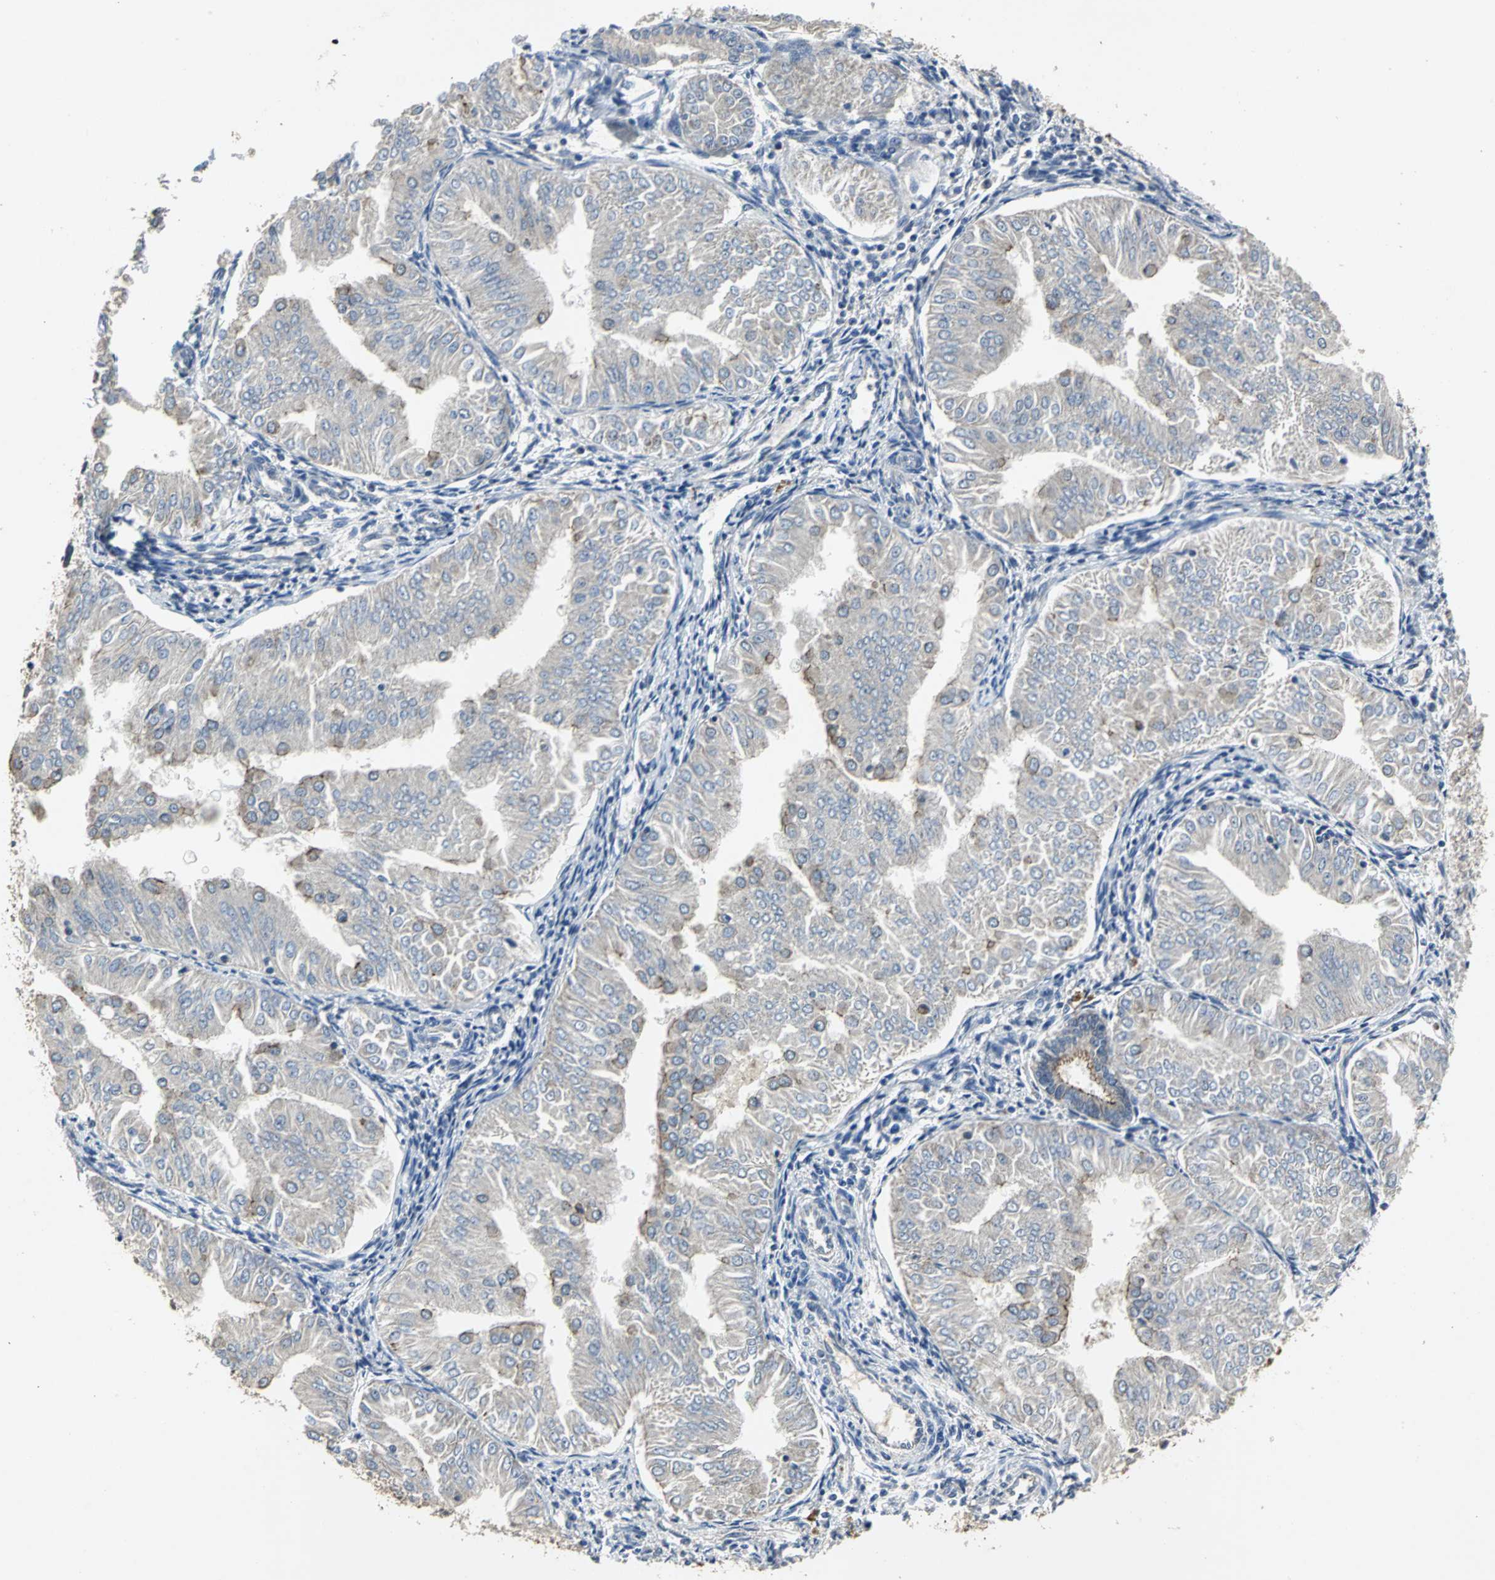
{"staining": {"intensity": "weak", "quantity": ">75%", "location": "cytoplasmic/membranous"}, "tissue": "endometrial cancer", "cell_type": "Tumor cells", "image_type": "cancer", "snomed": [{"axis": "morphology", "description": "Adenocarcinoma, NOS"}, {"axis": "topography", "description": "Endometrium"}], "caption": "Weak cytoplasmic/membranous expression for a protein is identified in approximately >75% of tumor cells of endometrial cancer (adenocarcinoma) using IHC.", "gene": "OCLN", "patient": {"sex": "female", "age": 53}}